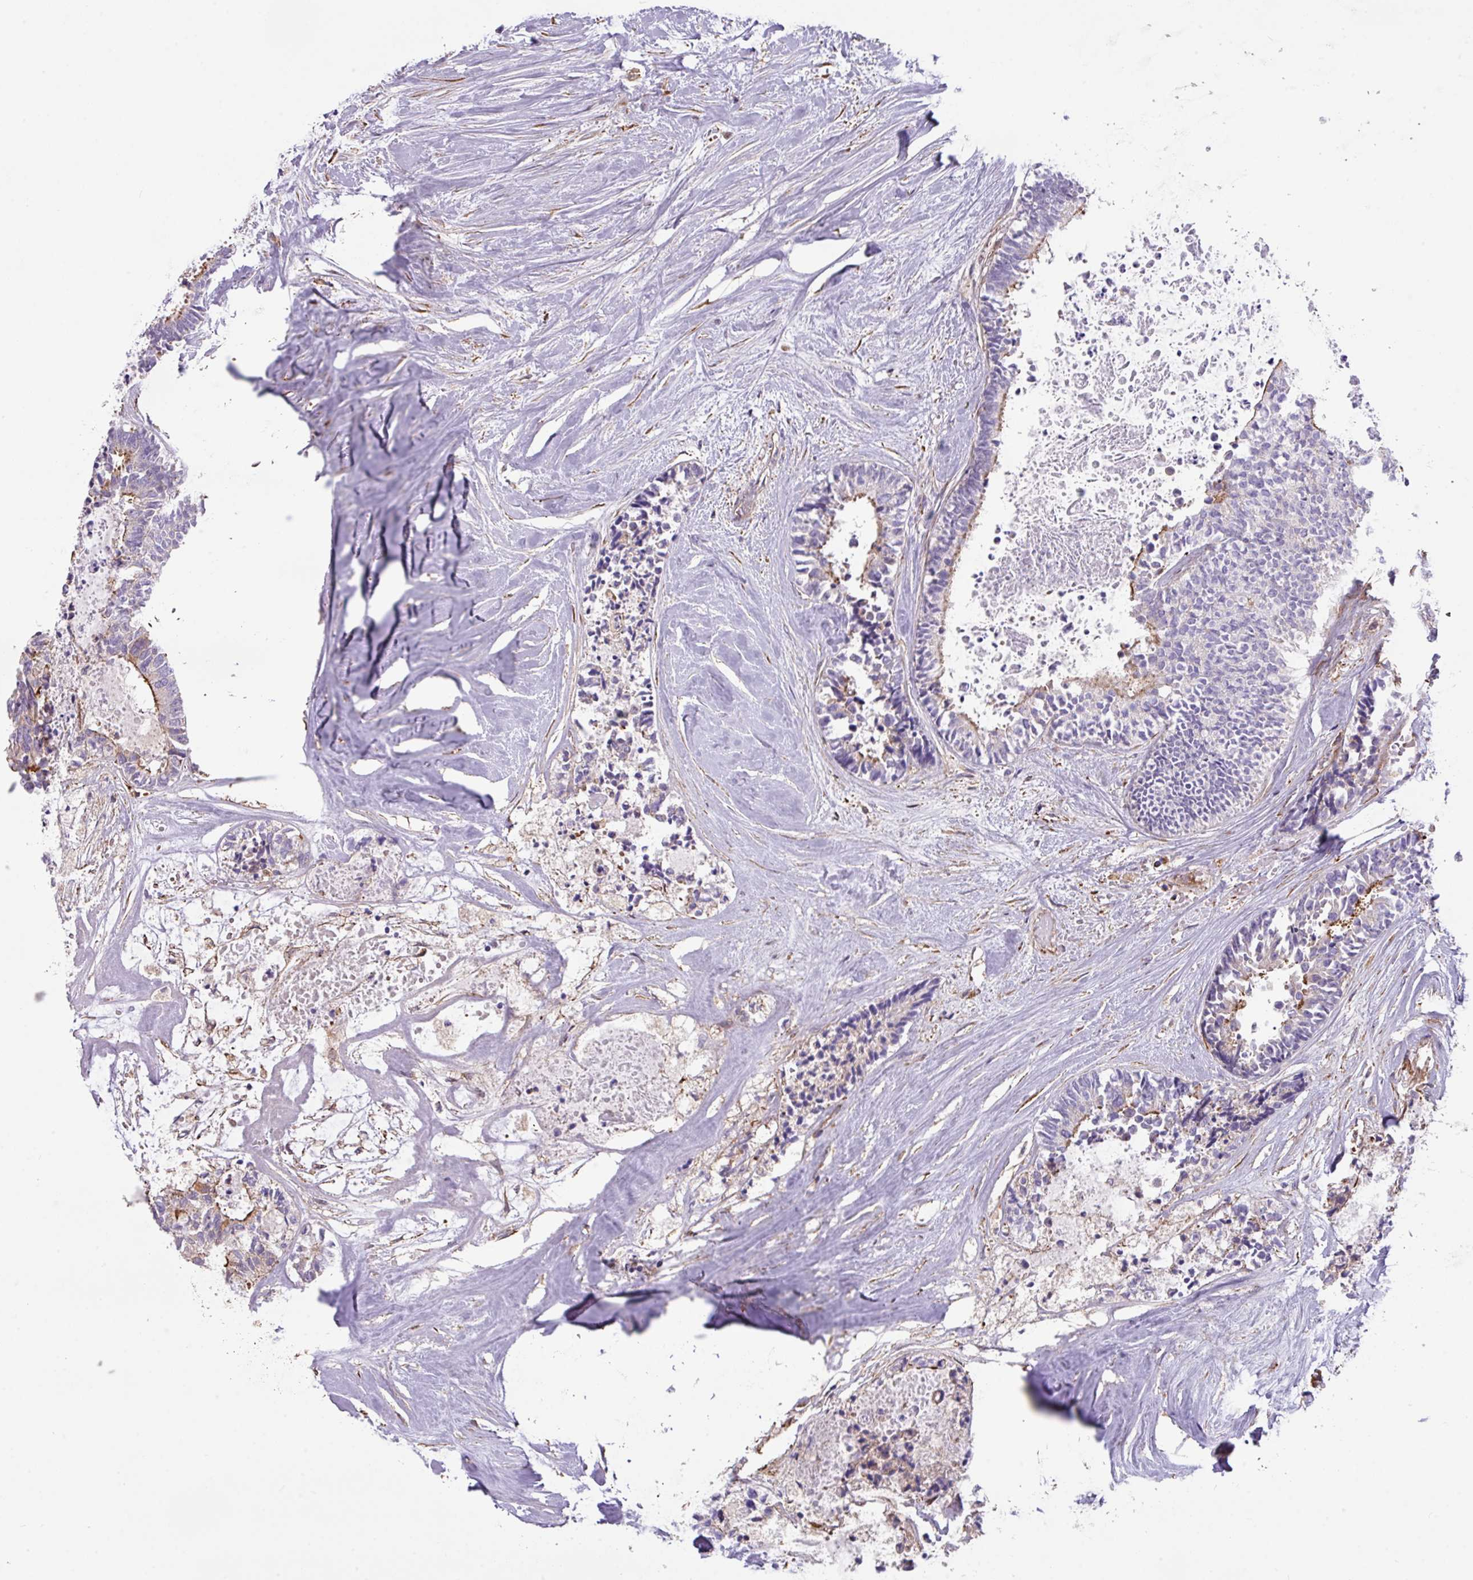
{"staining": {"intensity": "moderate", "quantity": "<25%", "location": "cytoplasmic/membranous"}, "tissue": "colorectal cancer", "cell_type": "Tumor cells", "image_type": "cancer", "snomed": [{"axis": "morphology", "description": "Adenocarcinoma, NOS"}, {"axis": "topography", "description": "Colon"}, {"axis": "topography", "description": "Rectum"}], "caption": "Immunohistochemical staining of colorectal adenocarcinoma shows moderate cytoplasmic/membranous protein positivity in about <25% of tumor cells.", "gene": "LRRC41", "patient": {"sex": "male", "age": 57}}